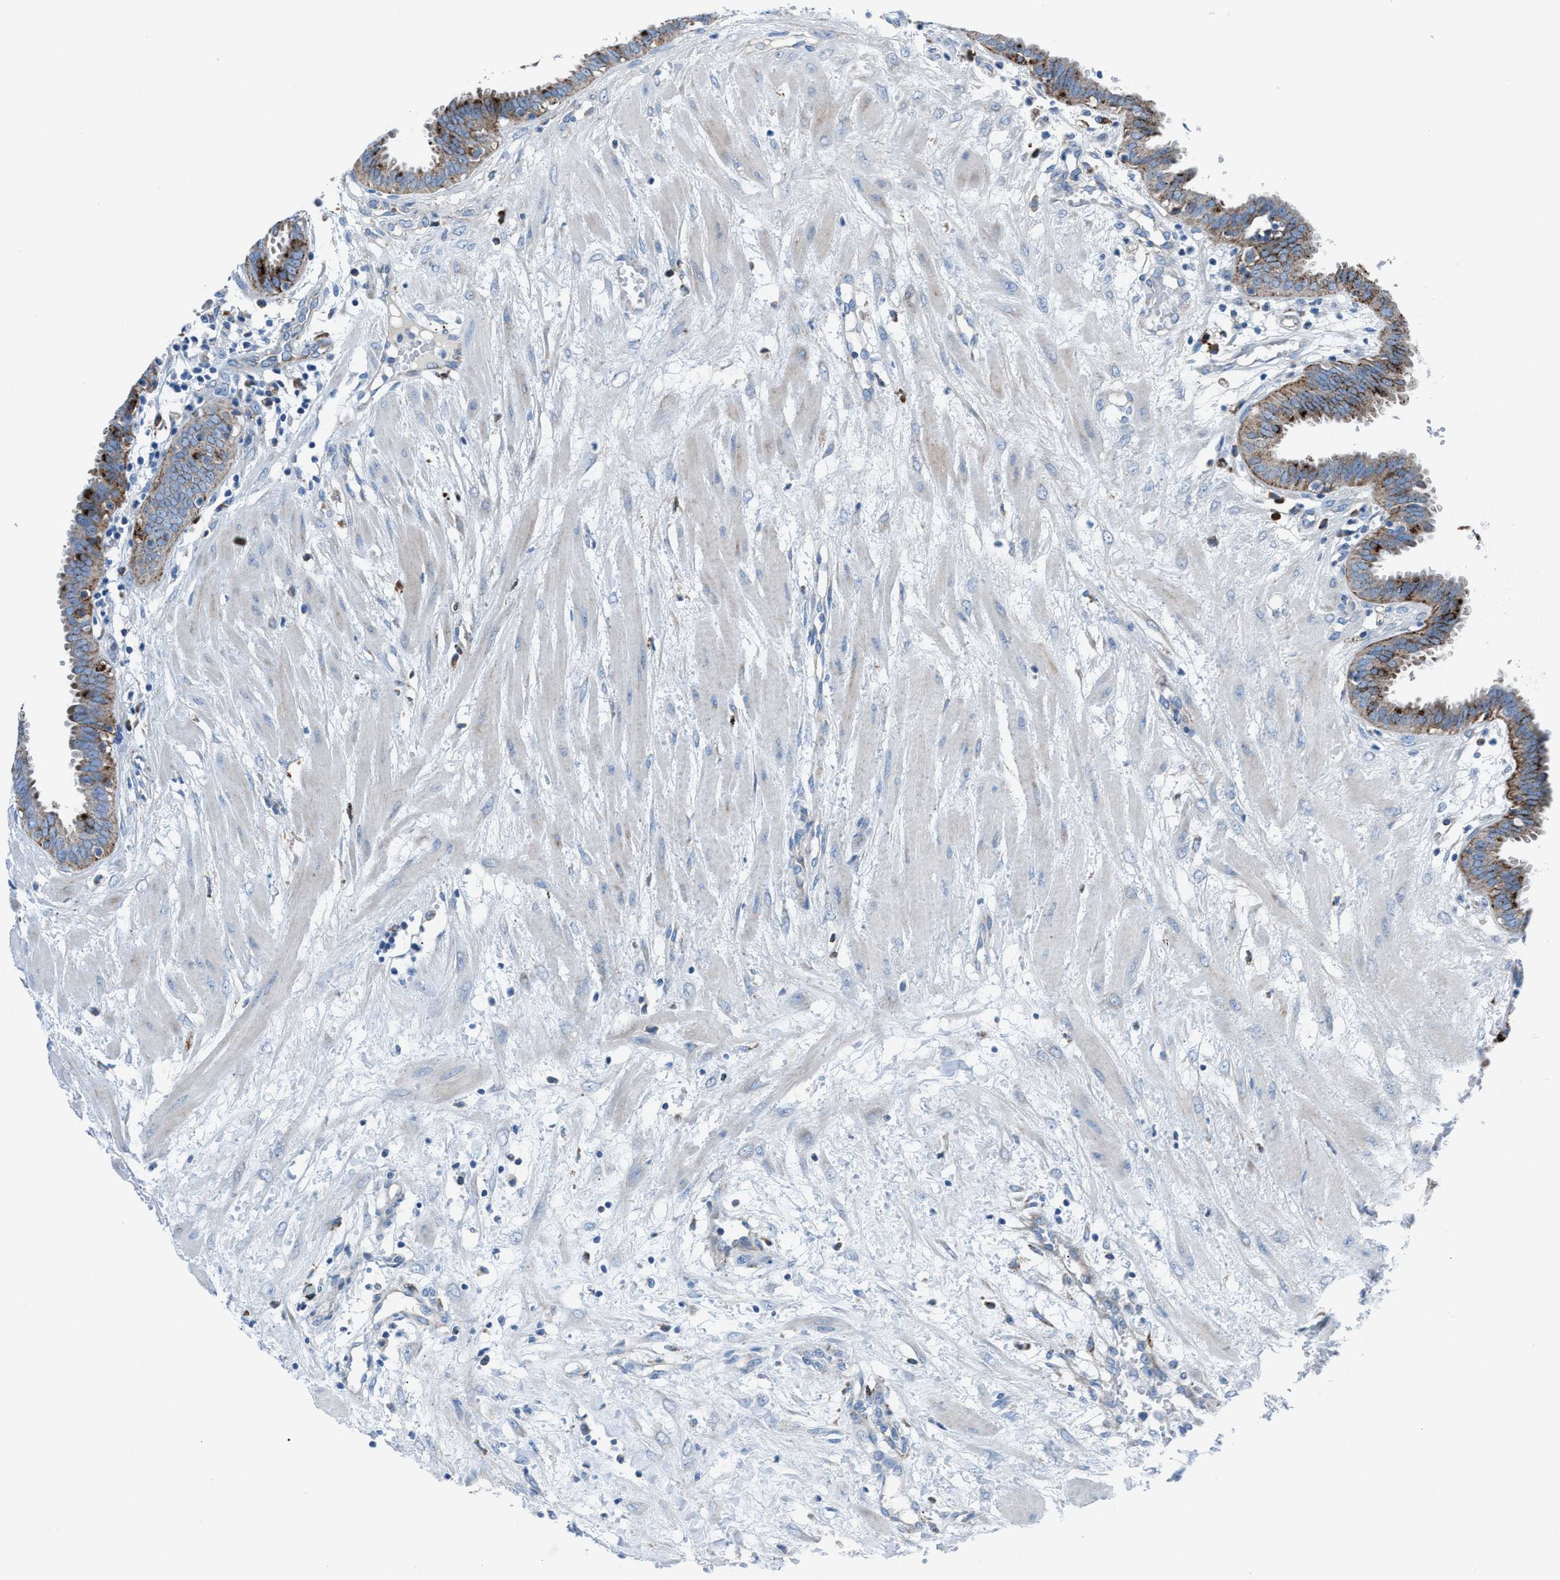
{"staining": {"intensity": "moderate", "quantity": ">75%", "location": "cytoplasmic/membranous"}, "tissue": "fallopian tube", "cell_type": "Glandular cells", "image_type": "normal", "snomed": [{"axis": "morphology", "description": "Normal tissue, NOS"}, {"axis": "topography", "description": "Fallopian tube"}, {"axis": "topography", "description": "Placenta"}], "caption": "High-magnification brightfield microscopy of normal fallopian tube stained with DAB (3,3'-diaminobenzidine) (brown) and counterstained with hematoxylin (blue). glandular cells exhibit moderate cytoplasmic/membranous positivity is identified in approximately>75% of cells. (DAB (3,3'-diaminobenzidine) = brown stain, brightfield microscopy at high magnification).", "gene": "CD1B", "patient": {"sex": "female", "age": 32}}